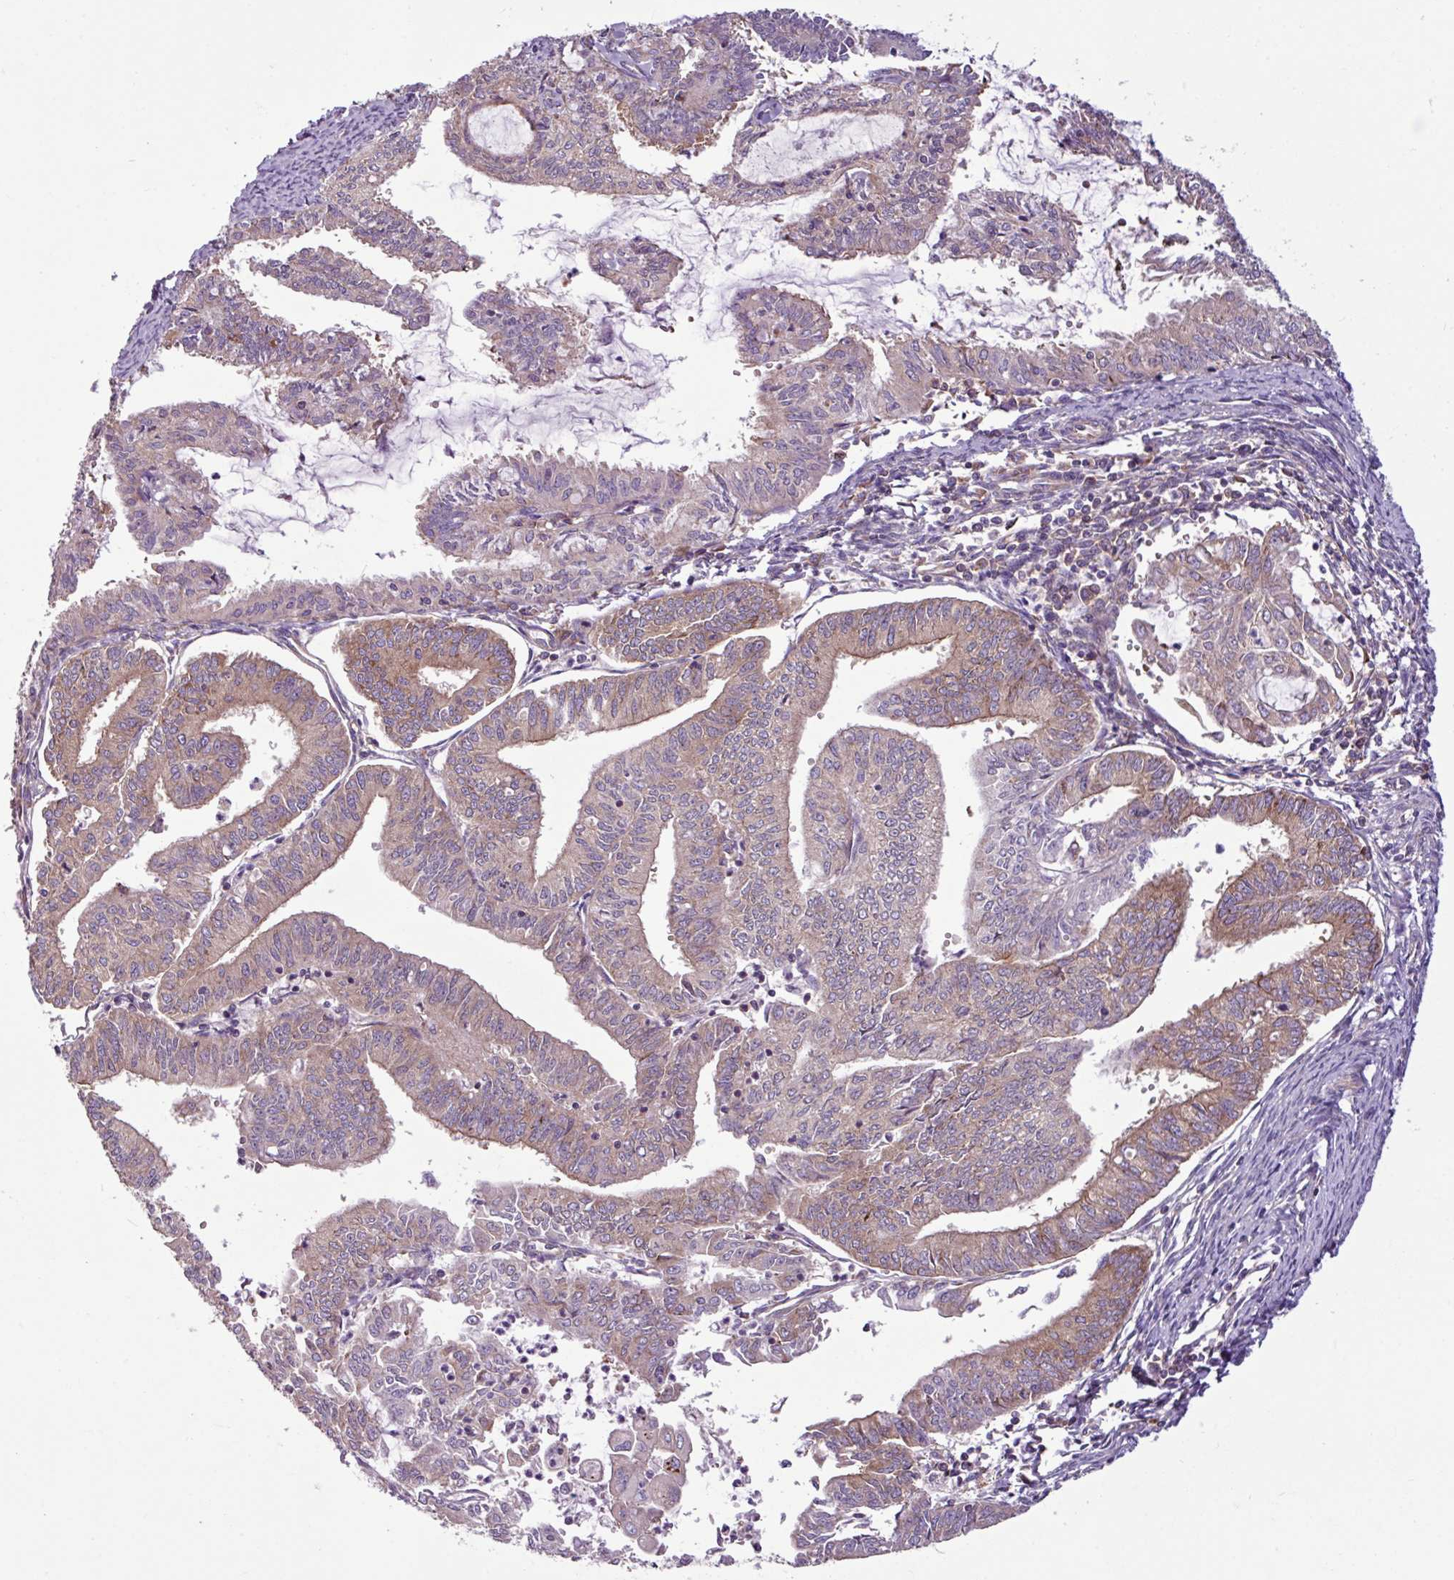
{"staining": {"intensity": "moderate", "quantity": "25%-75%", "location": "cytoplasmic/membranous"}, "tissue": "endometrial cancer", "cell_type": "Tumor cells", "image_type": "cancer", "snomed": [{"axis": "morphology", "description": "Adenocarcinoma, NOS"}, {"axis": "topography", "description": "Endometrium"}], "caption": "Moderate cytoplasmic/membranous protein positivity is seen in about 25%-75% of tumor cells in endometrial adenocarcinoma. (DAB (3,3'-diaminobenzidine) = brown stain, brightfield microscopy at high magnification).", "gene": "MROH2A", "patient": {"sex": "female", "age": 70}}